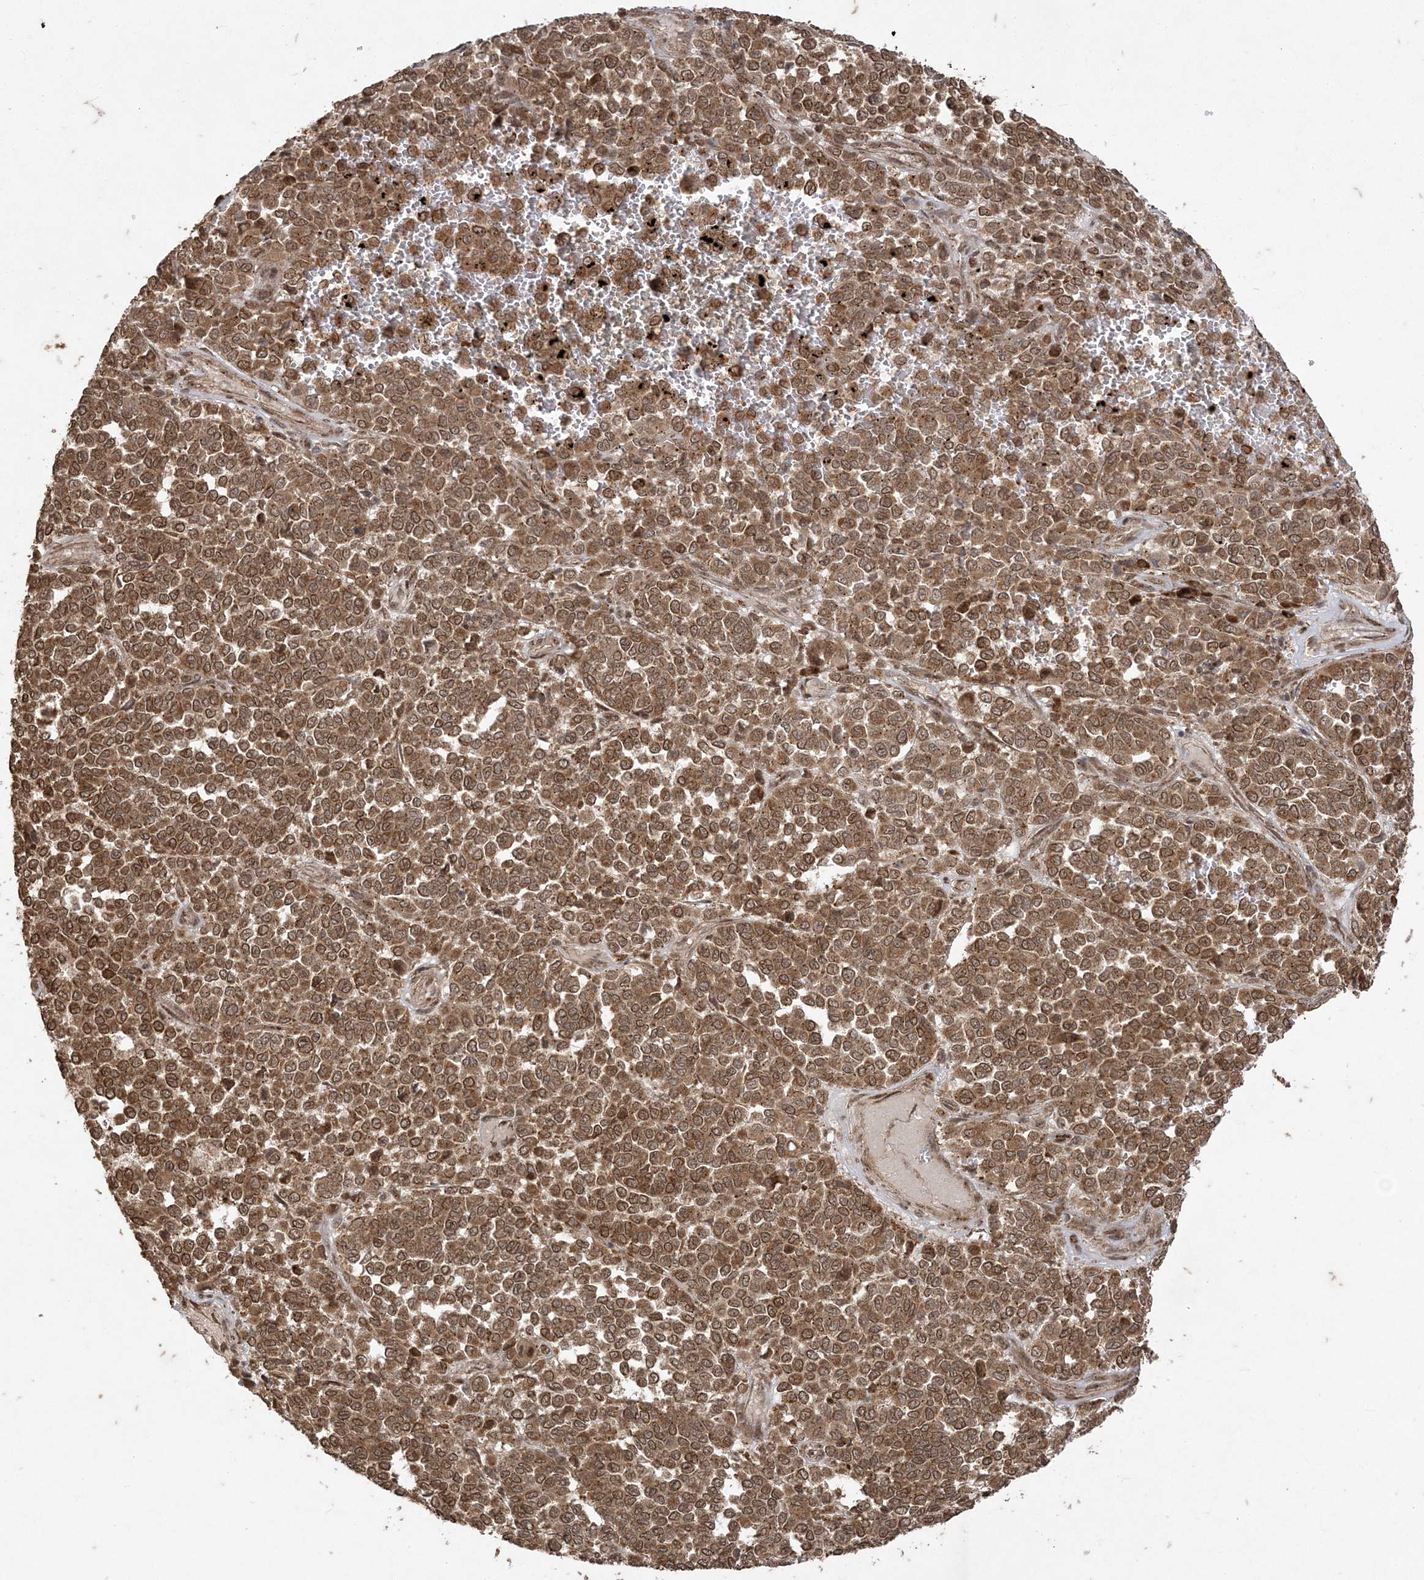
{"staining": {"intensity": "moderate", "quantity": ">75%", "location": "cytoplasmic/membranous,nuclear"}, "tissue": "melanoma", "cell_type": "Tumor cells", "image_type": "cancer", "snomed": [{"axis": "morphology", "description": "Malignant melanoma, Metastatic site"}, {"axis": "topography", "description": "Pancreas"}], "caption": "IHC image of neoplastic tissue: malignant melanoma (metastatic site) stained using IHC displays medium levels of moderate protein expression localized specifically in the cytoplasmic/membranous and nuclear of tumor cells, appearing as a cytoplasmic/membranous and nuclear brown color.", "gene": "RRAS", "patient": {"sex": "female", "age": 30}}